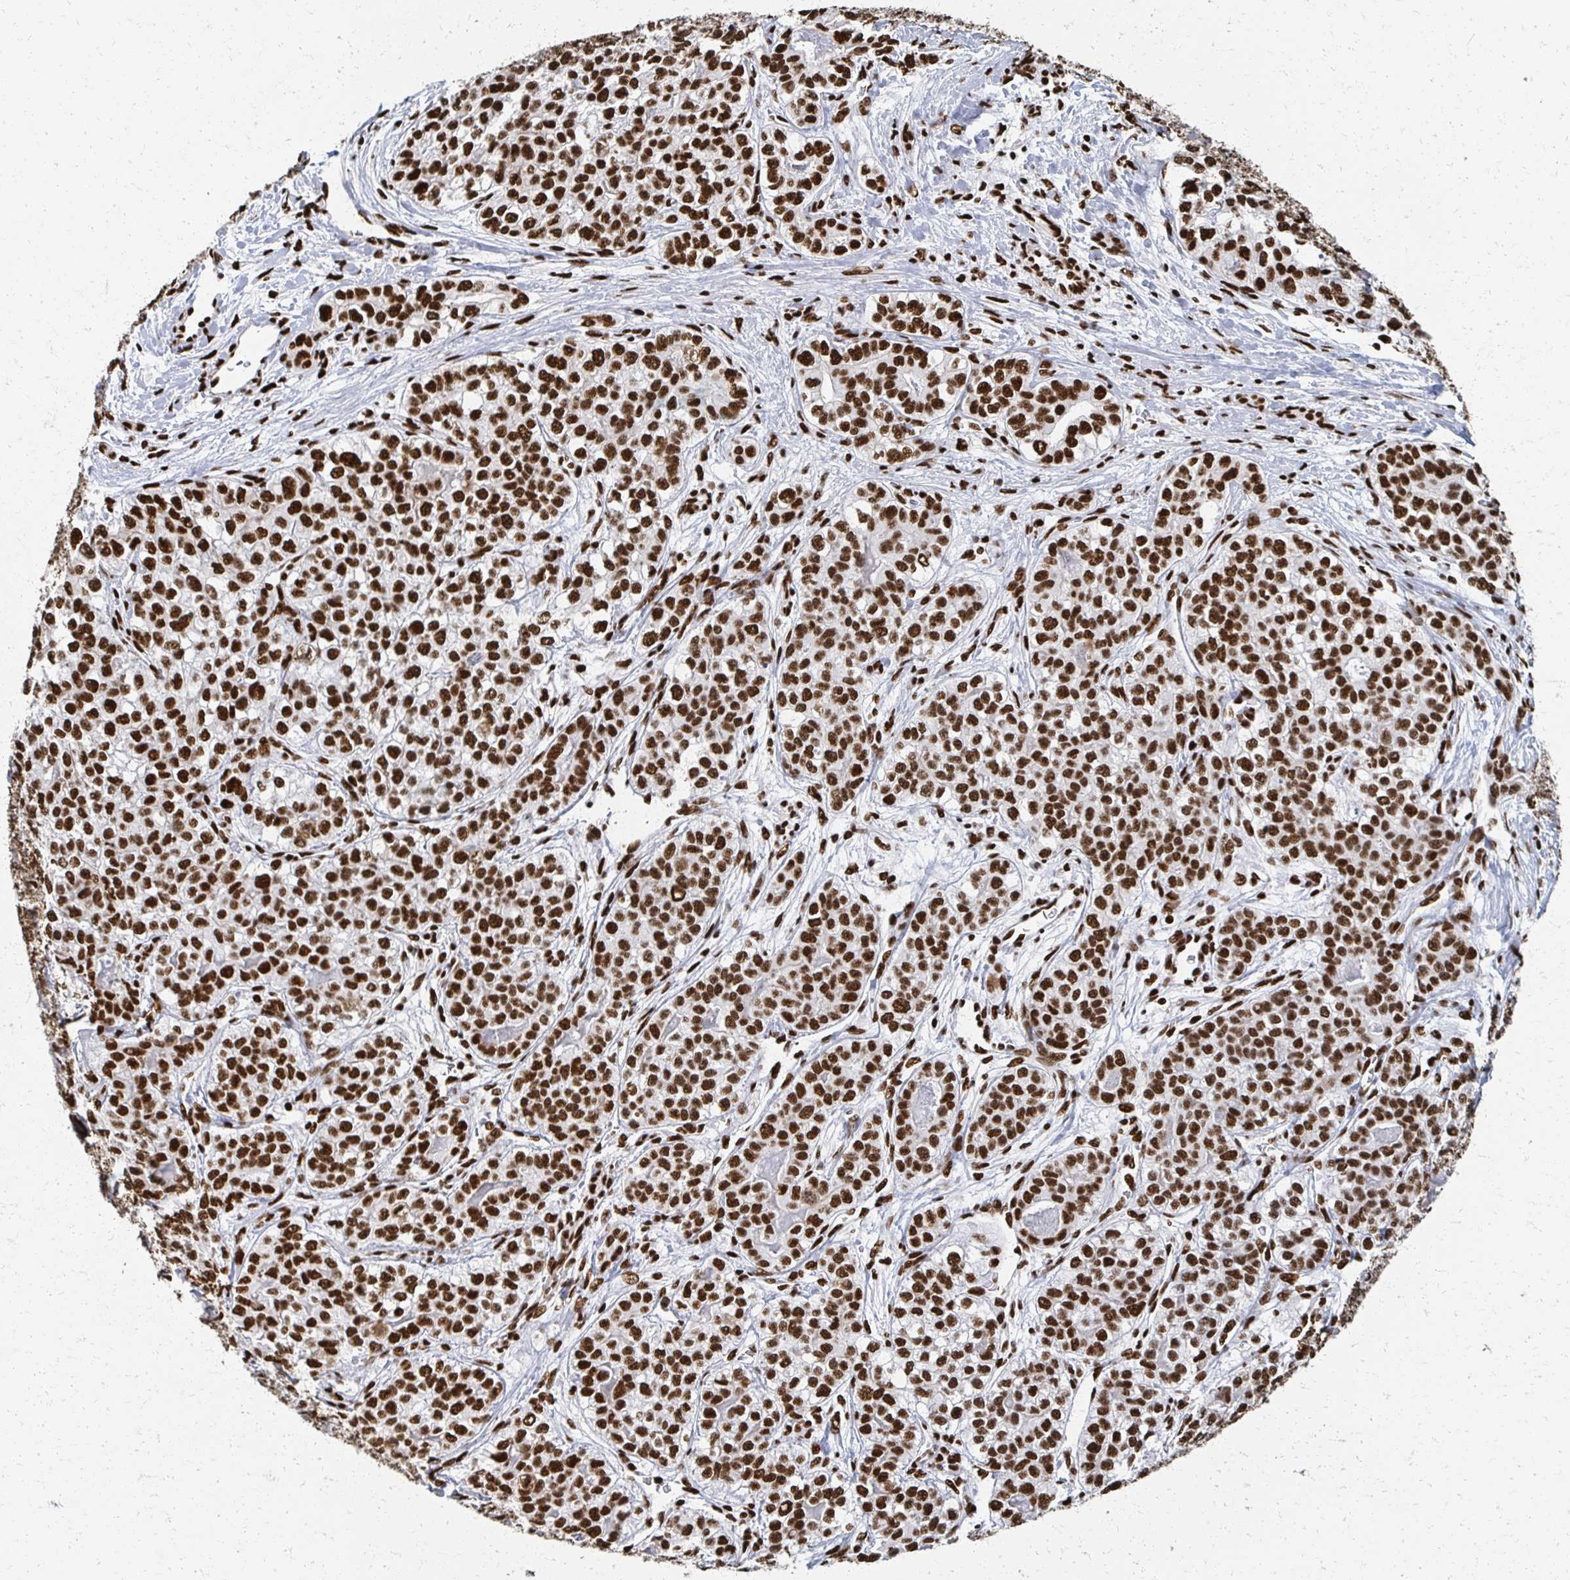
{"staining": {"intensity": "strong", "quantity": ">75%", "location": "nuclear"}, "tissue": "liver cancer", "cell_type": "Tumor cells", "image_type": "cancer", "snomed": [{"axis": "morphology", "description": "Cholangiocarcinoma"}, {"axis": "topography", "description": "Liver"}], "caption": "Strong nuclear expression for a protein is identified in approximately >75% of tumor cells of liver cholangiocarcinoma using immunohistochemistry.", "gene": "RBBP7", "patient": {"sex": "male", "age": 56}}